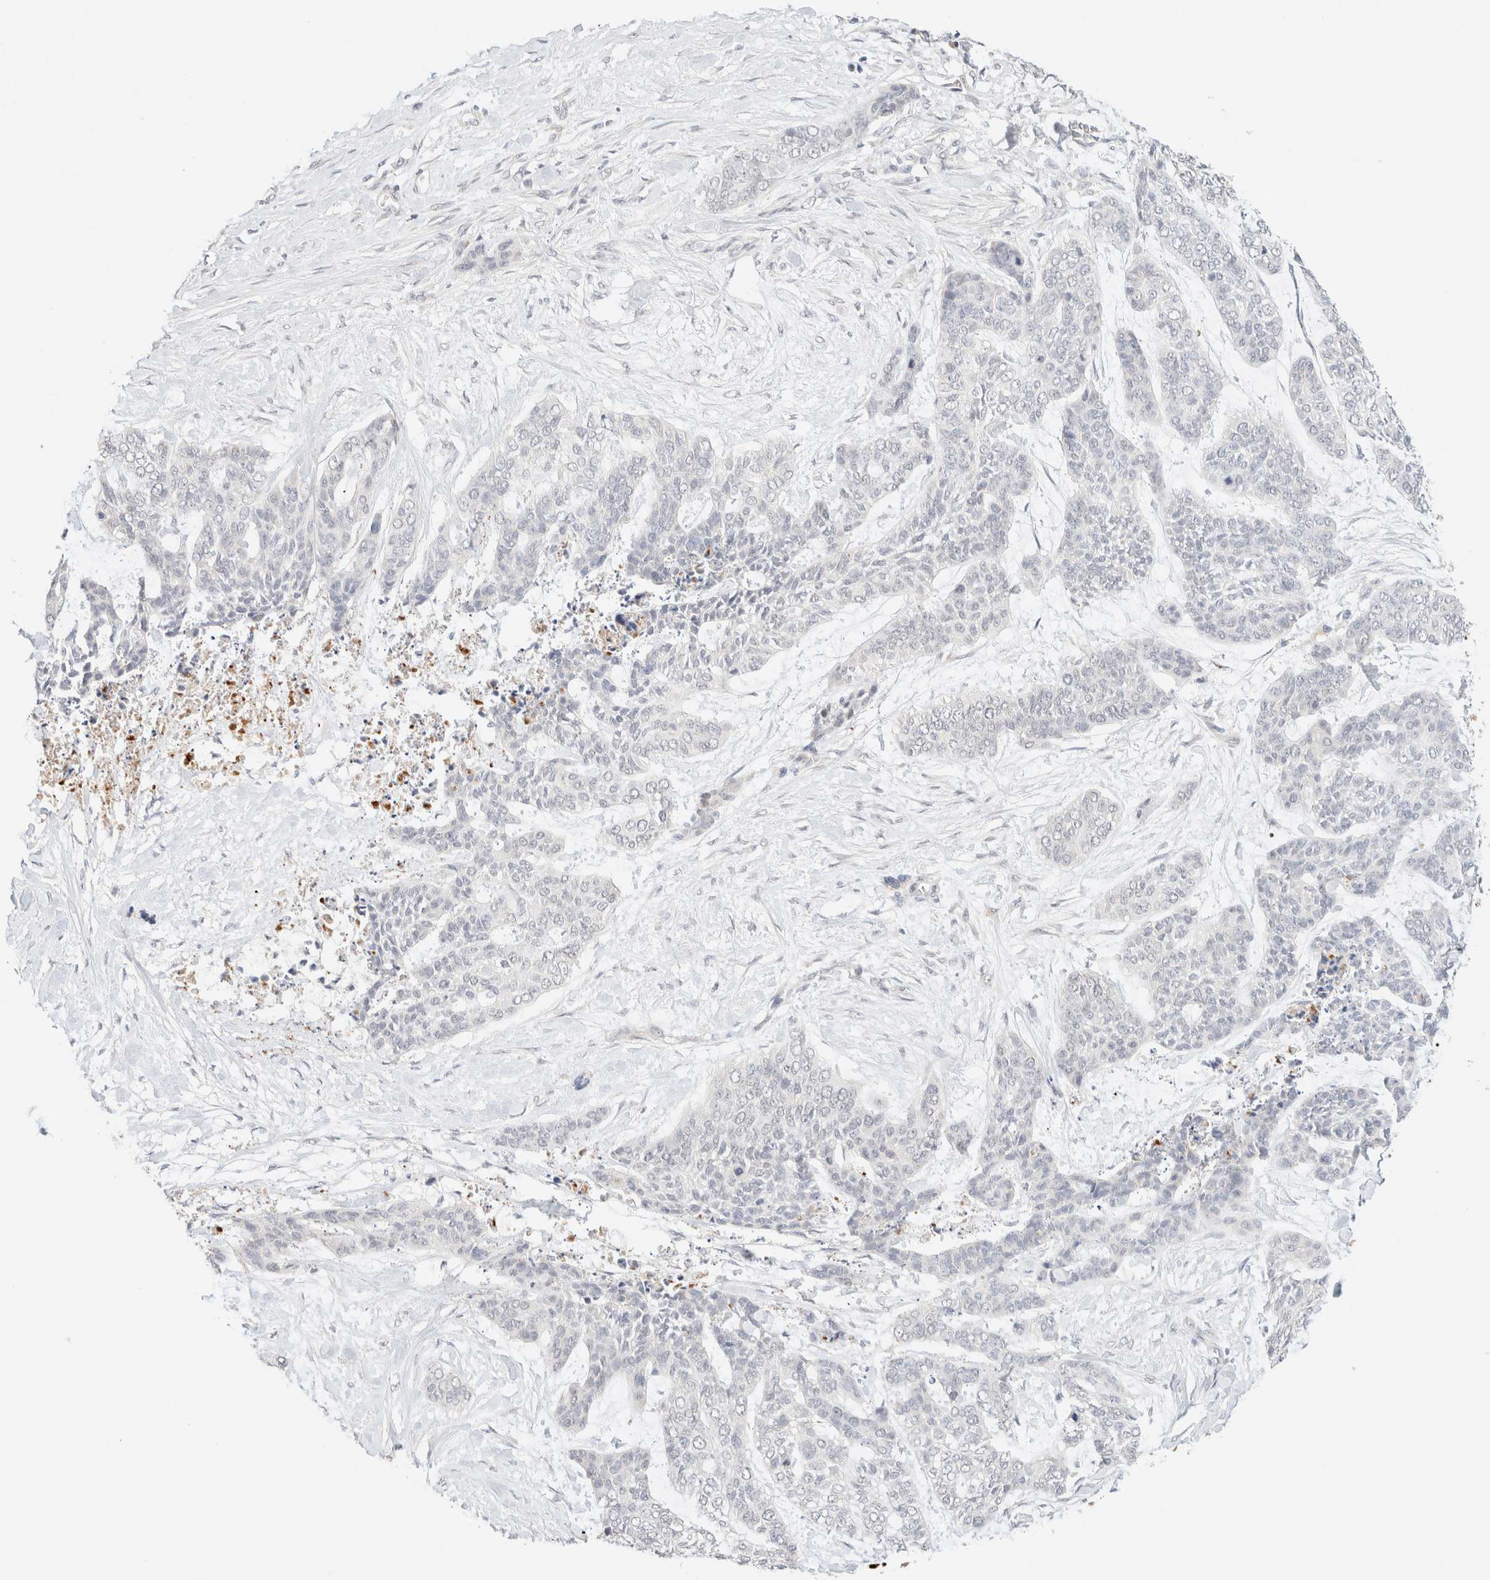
{"staining": {"intensity": "negative", "quantity": "none", "location": "none"}, "tissue": "skin cancer", "cell_type": "Tumor cells", "image_type": "cancer", "snomed": [{"axis": "morphology", "description": "Basal cell carcinoma"}, {"axis": "topography", "description": "Skin"}], "caption": "Micrograph shows no significant protein staining in tumor cells of skin basal cell carcinoma.", "gene": "SNTB1", "patient": {"sex": "female", "age": 64}}